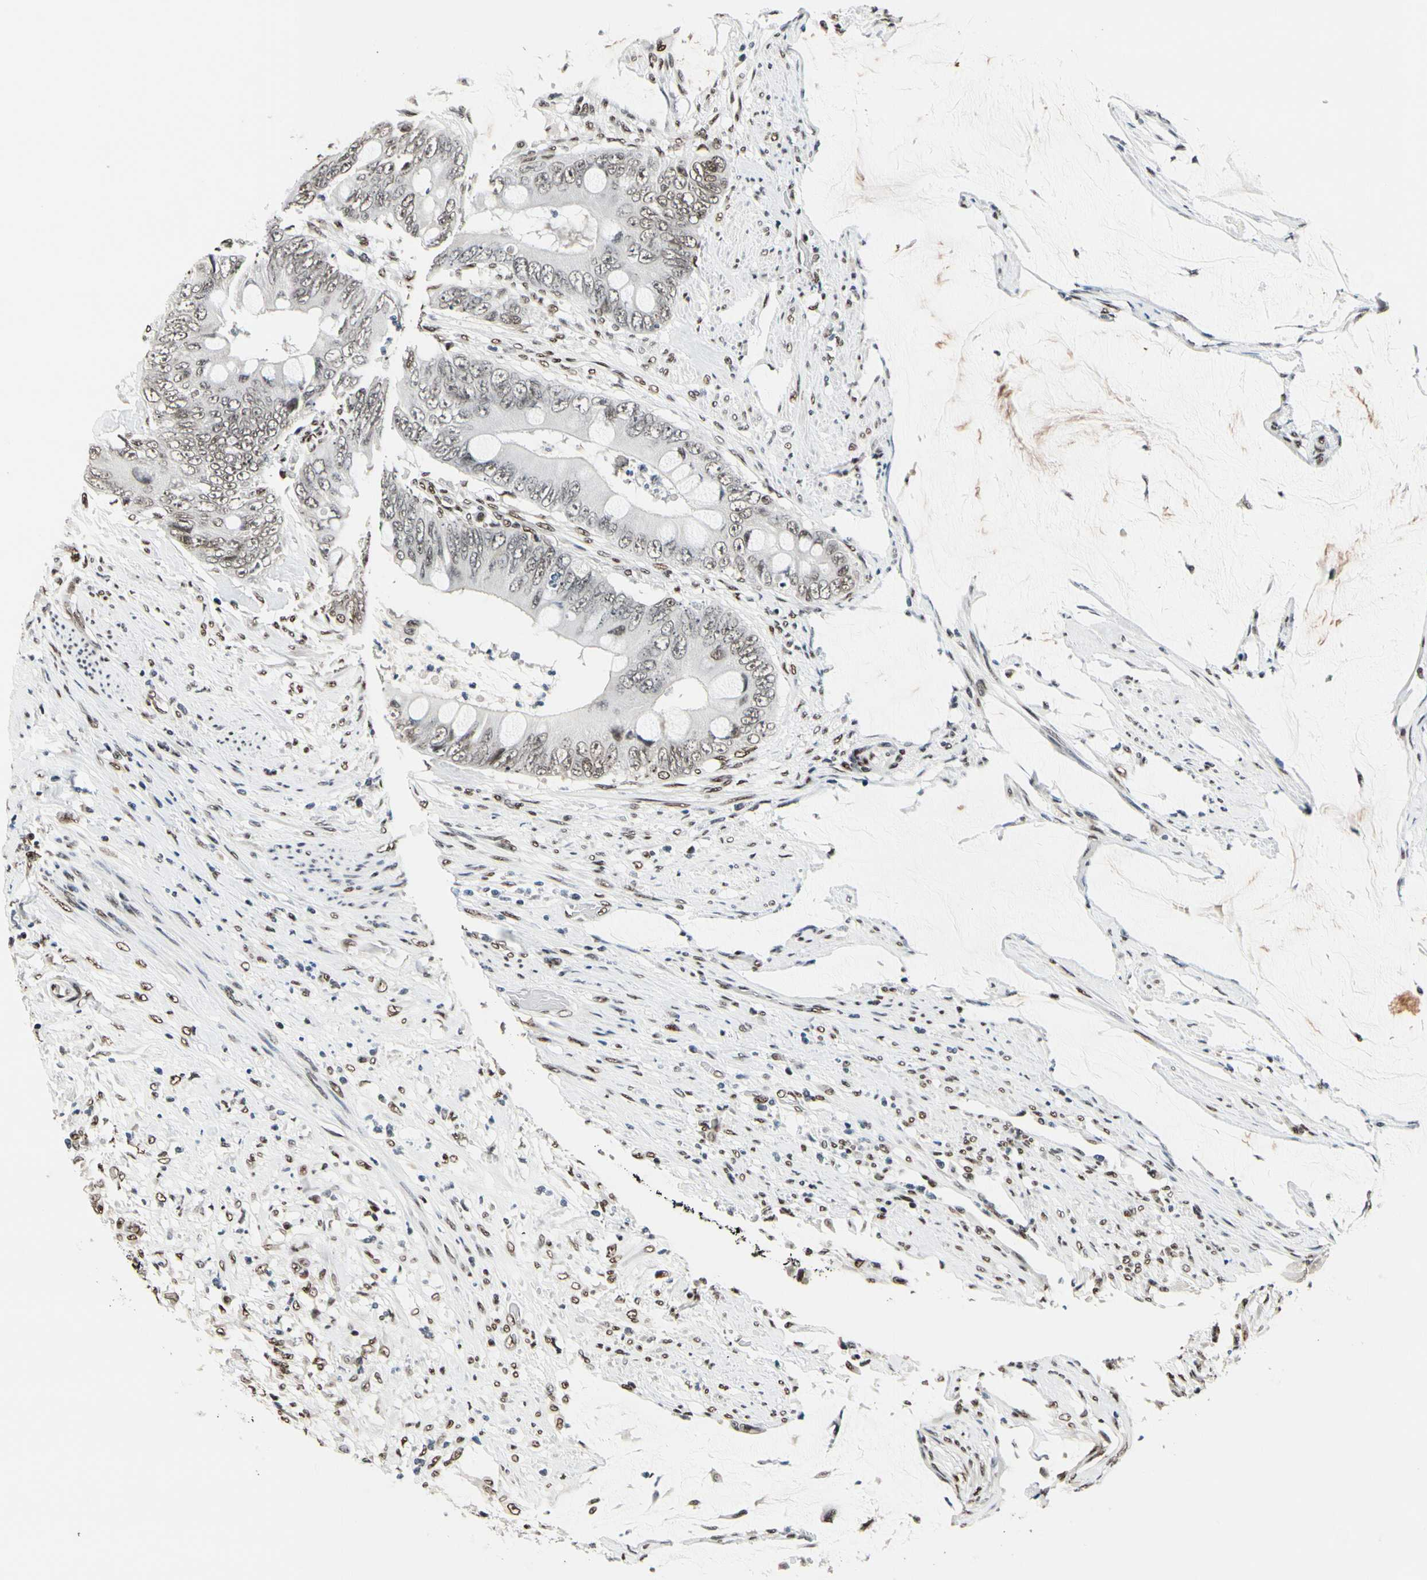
{"staining": {"intensity": "weak", "quantity": ">75%", "location": "nuclear"}, "tissue": "colorectal cancer", "cell_type": "Tumor cells", "image_type": "cancer", "snomed": [{"axis": "morphology", "description": "Adenocarcinoma, NOS"}, {"axis": "topography", "description": "Rectum"}], "caption": "IHC image of human colorectal cancer stained for a protein (brown), which displays low levels of weak nuclear staining in approximately >75% of tumor cells.", "gene": "RECQL", "patient": {"sex": "female", "age": 77}}